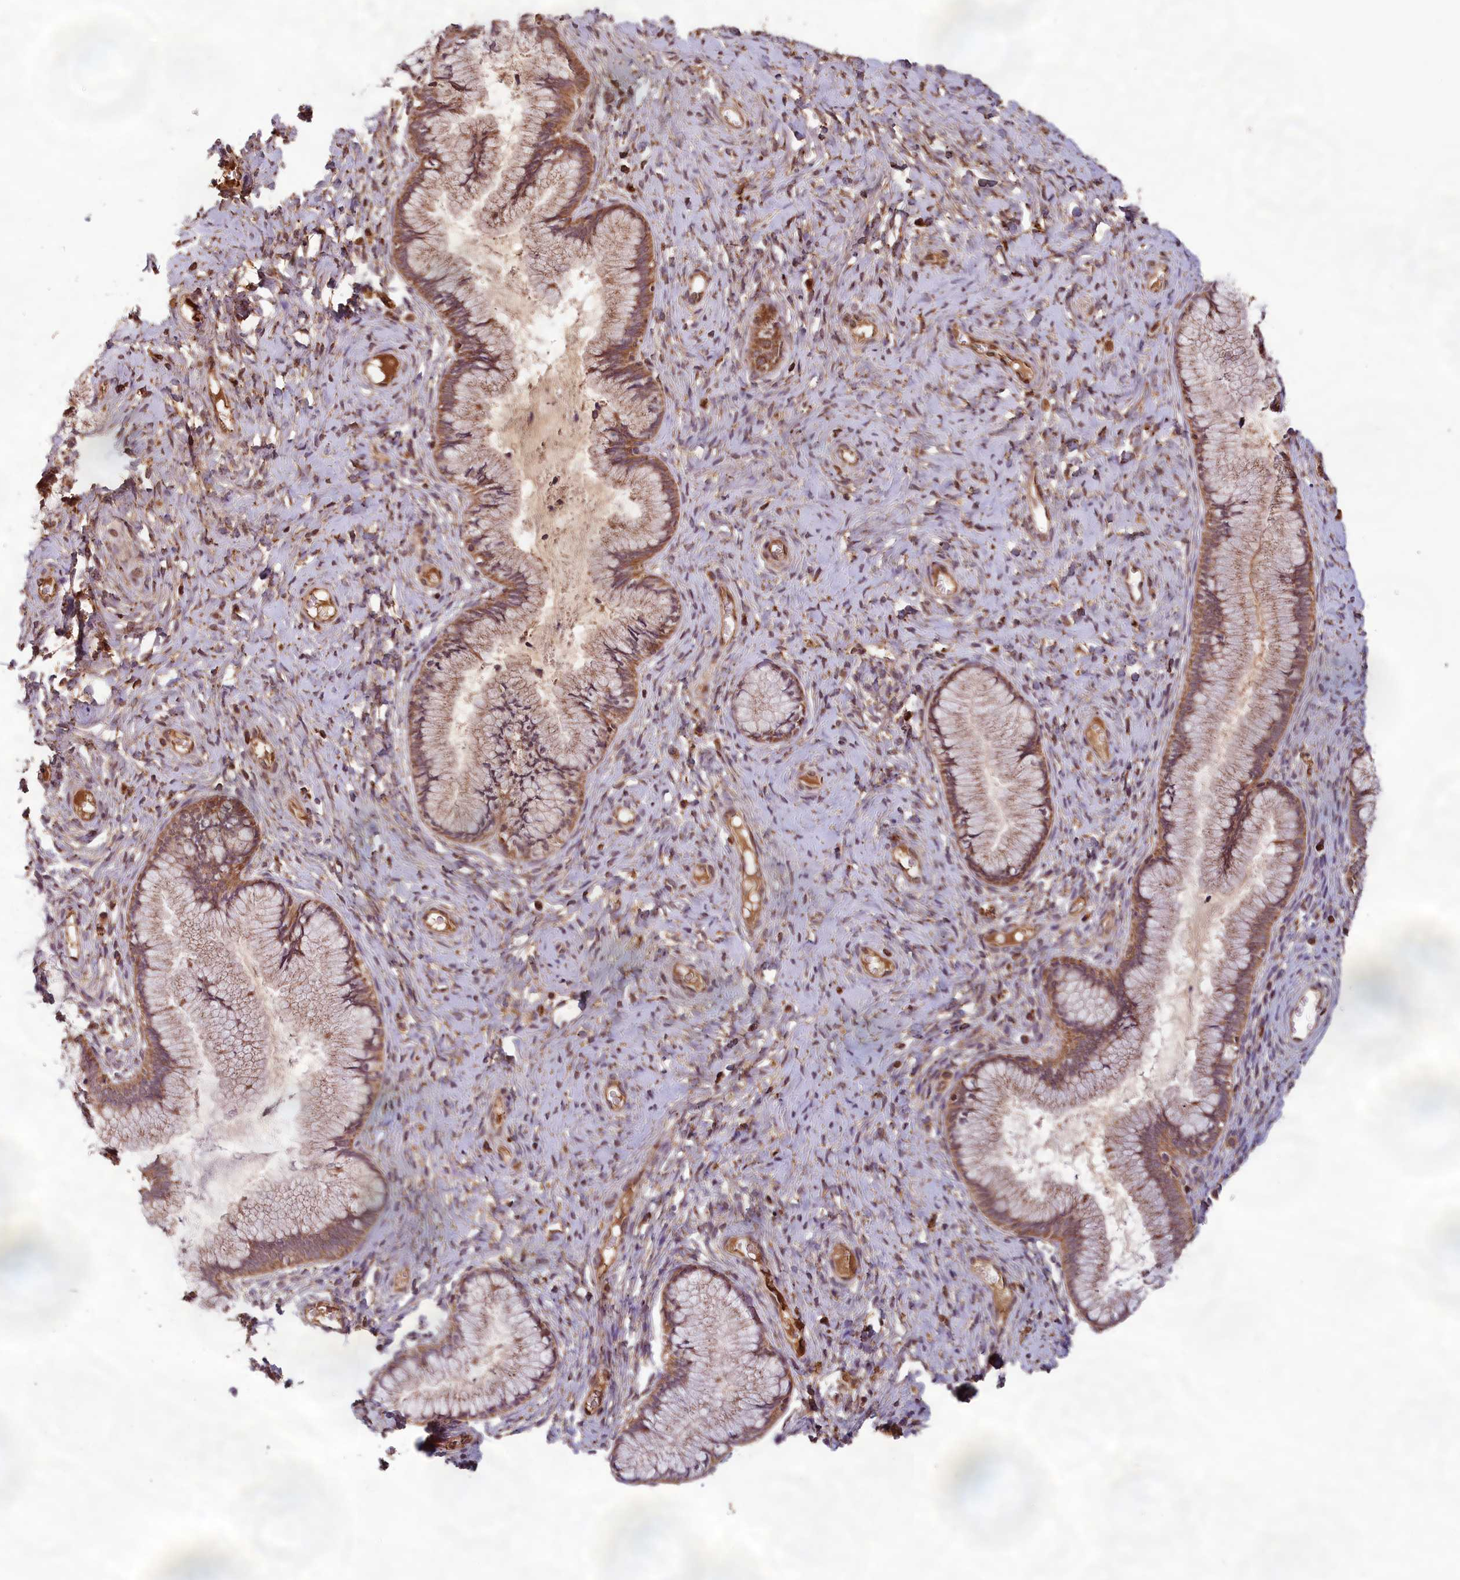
{"staining": {"intensity": "moderate", "quantity": ">75%", "location": "cytoplasmic/membranous"}, "tissue": "cervix", "cell_type": "Glandular cells", "image_type": "normal", "snomed": [{"axis": "morphology", "description": "Normal tissue, NOS"}, {"axis": "topography", "description": "Cervix"}], "caption": "IHC image of normal cervix stained for a protein (brown), which reveals medium levels of moderate cytoplasmic/membranous staining in about >75% of glandular cells.", "gene": "CCDC15", "patient": {"sex": "female", "age": 42}}